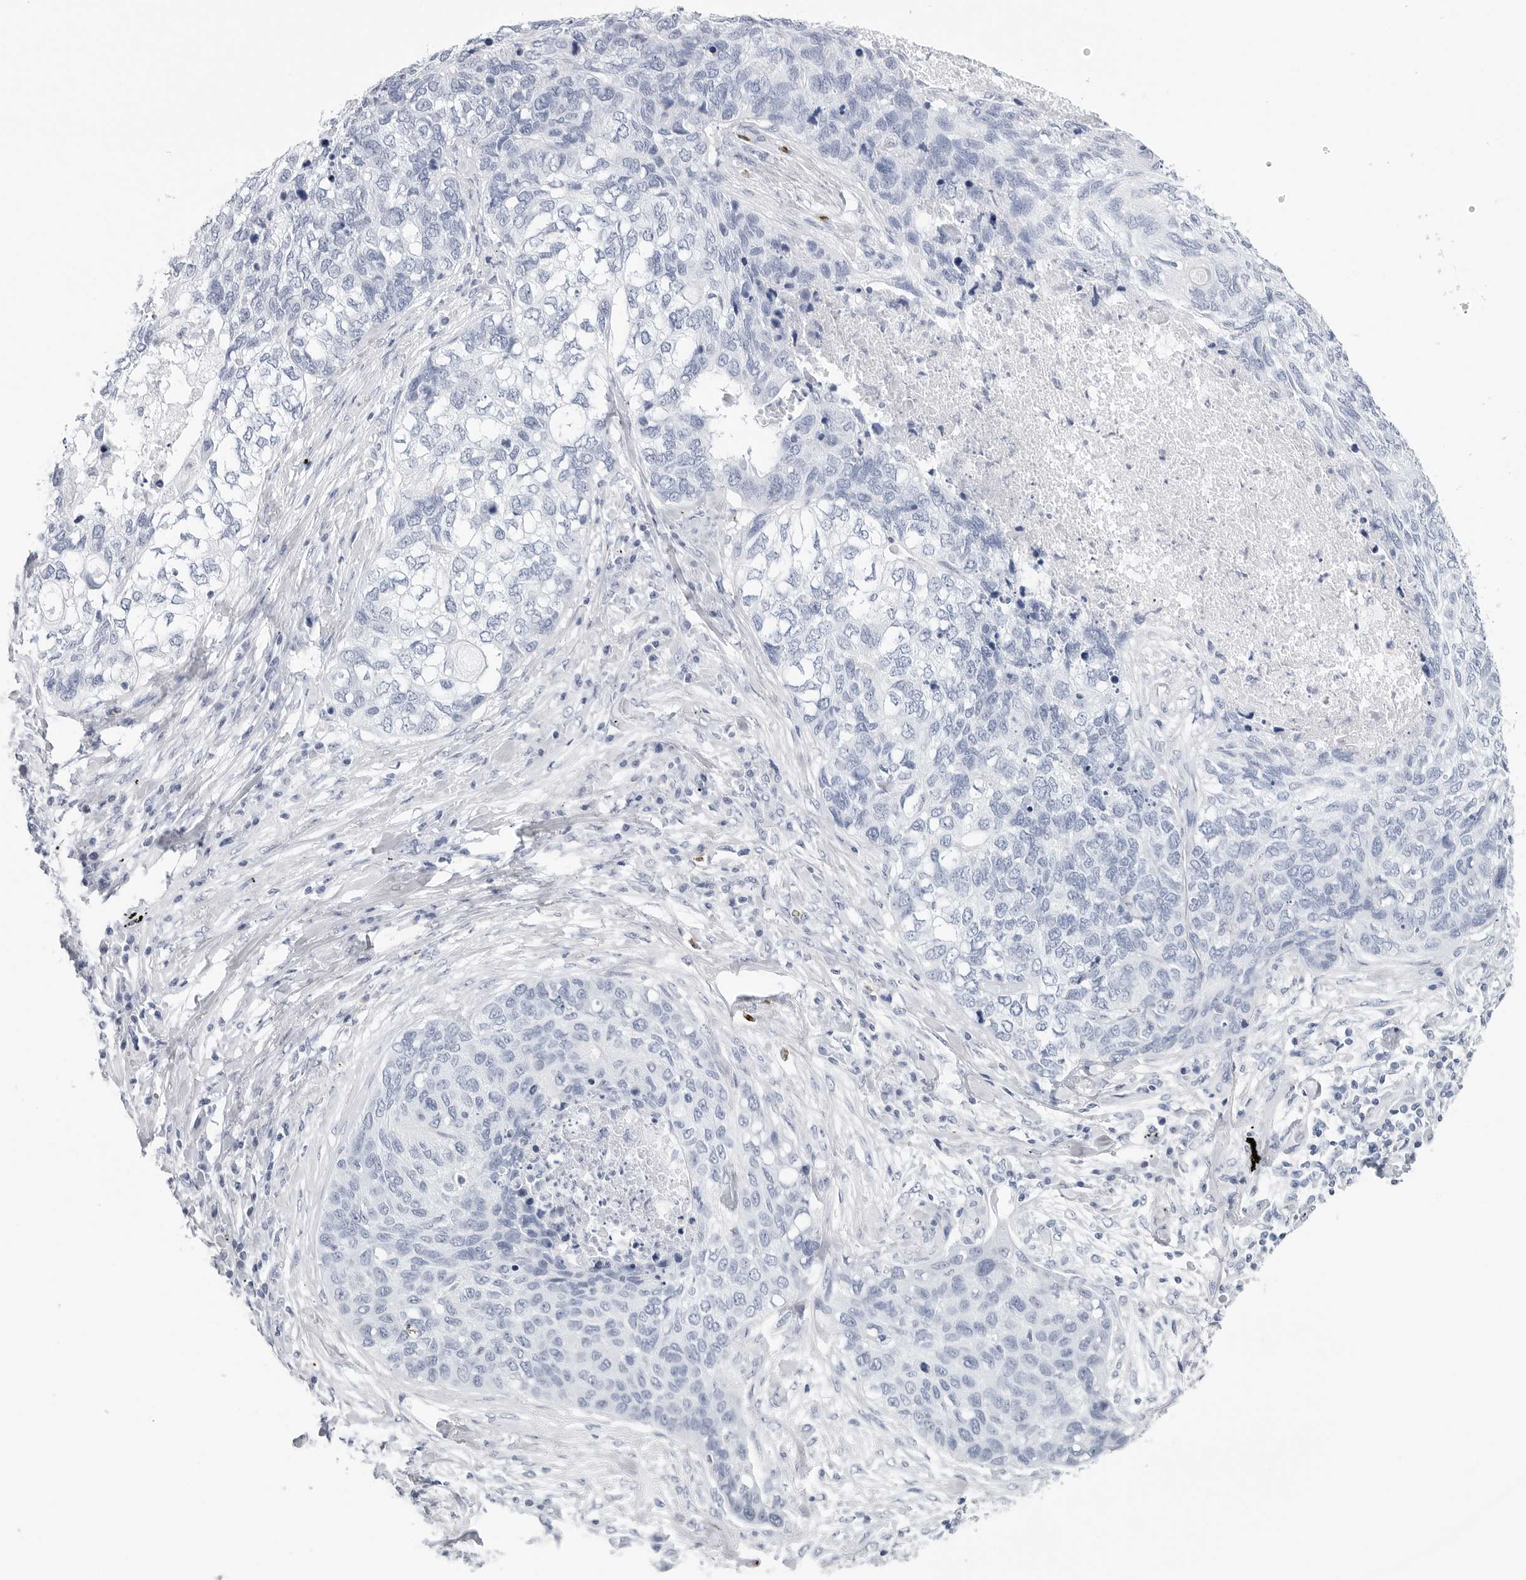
{"staining": {"intensity": "negative", "quantity": "none", "location": "none"}, "tissue": "lung cancer", "cell_type": "Tumor cells", "image_type": "cancer", "snomed": [{"axis": "morphology", "description": "Squamous cell carcinoma, NOS"}, {"axis": "topography", "description": "Lung"}], "caption": "A photomicrograph of human lung cancer (squamous cell carcinoma) is negative for staining in tumor cells.", "gene": "HSPB7", "patient": {"sex": "female", "age": 63}}